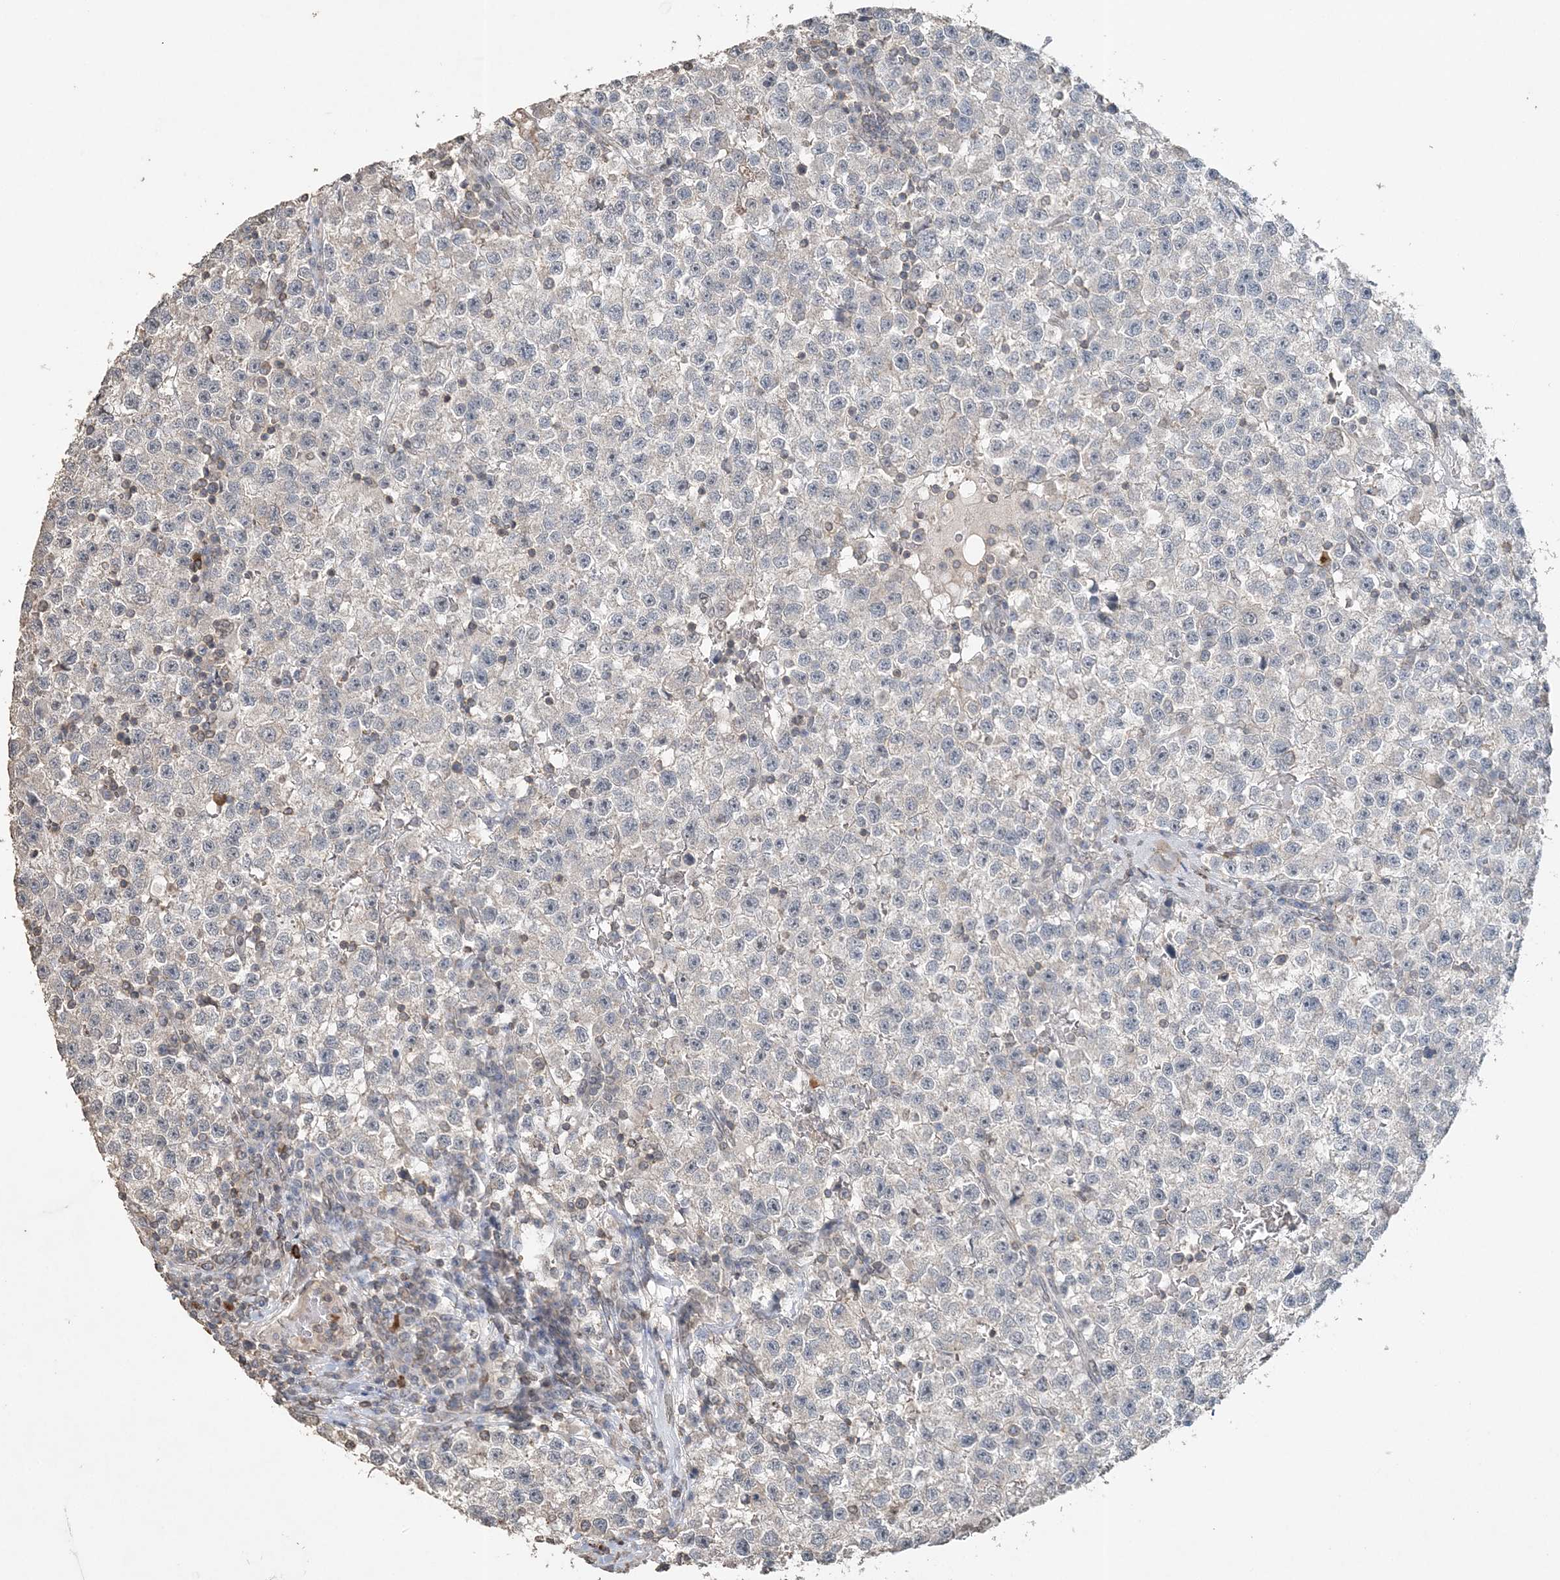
{"staining": {"intensity": "negative", "quantity": "none", "location": "none"}, "tissue": "testis cancer", "cell_type": "Tumor cells", "image_type": "cancer", "snomed": [{"axis": "morphology", "description": "Seminoma, NOS"}, {"axis": "topography", "description": "Testis"}], "caption": "High power microscopy image of an IHC photomicrograph of seminoma (testis), revealing no significant positivity in tumor cells. The staining was performed using DAB to visualize the protein expression in brown, while the nuclei were stained in blue with hematoxylin (Magnification: 20x).", "gene": "FAM110A", "patient": {"sex": "male", "age": 22}}